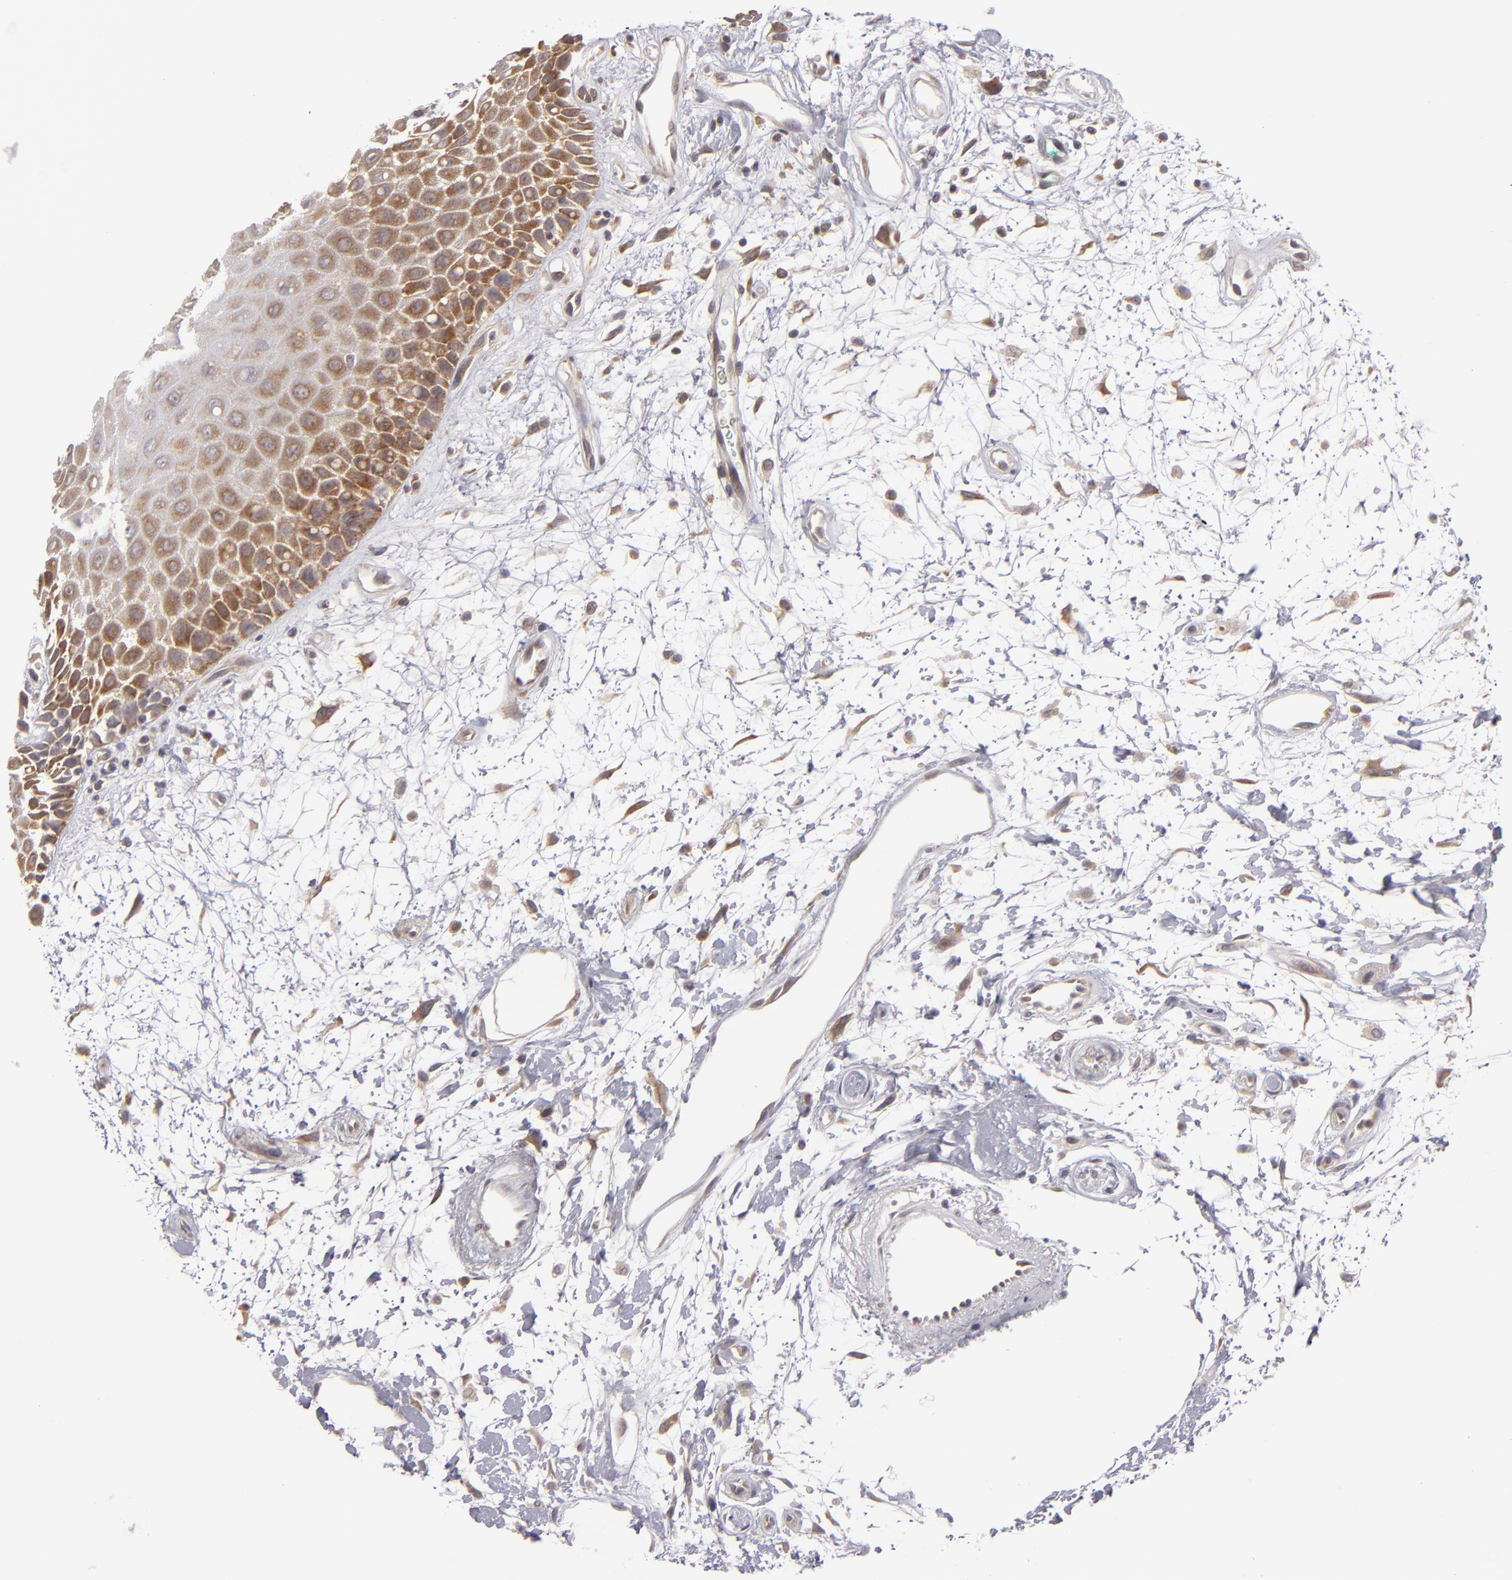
{"staining": {"intensity": "moderate", "quantity": "25%-75%", "location": "cytoplasmic/membranous"}, "tissue": "oral mucosa", "cell_type": "Squamous epithelial cells", "image_type": "normal", "snomed": [{"axis": "morphology", "description": "Normal tissue, NOS"}, {"axis": "morphology", "description": "Squamous cell carcinoma, NOS"}, {"axis": "topography", "description": "Skeletal muscle"}, {"axis": "topography", "description": "Oral tissue"}, {"axis": "topography", "description": "Head-Neck"}], "caption": "This micrograph demonstrates immunohistochemistry staining of benign human oral mucosa, with medium moderate cytoplasmic/membranous staining in about 25%-75% of squamous epithelial cells.", "gene": "MAPK3", "patient": {"sex": "female", "age": 84}}